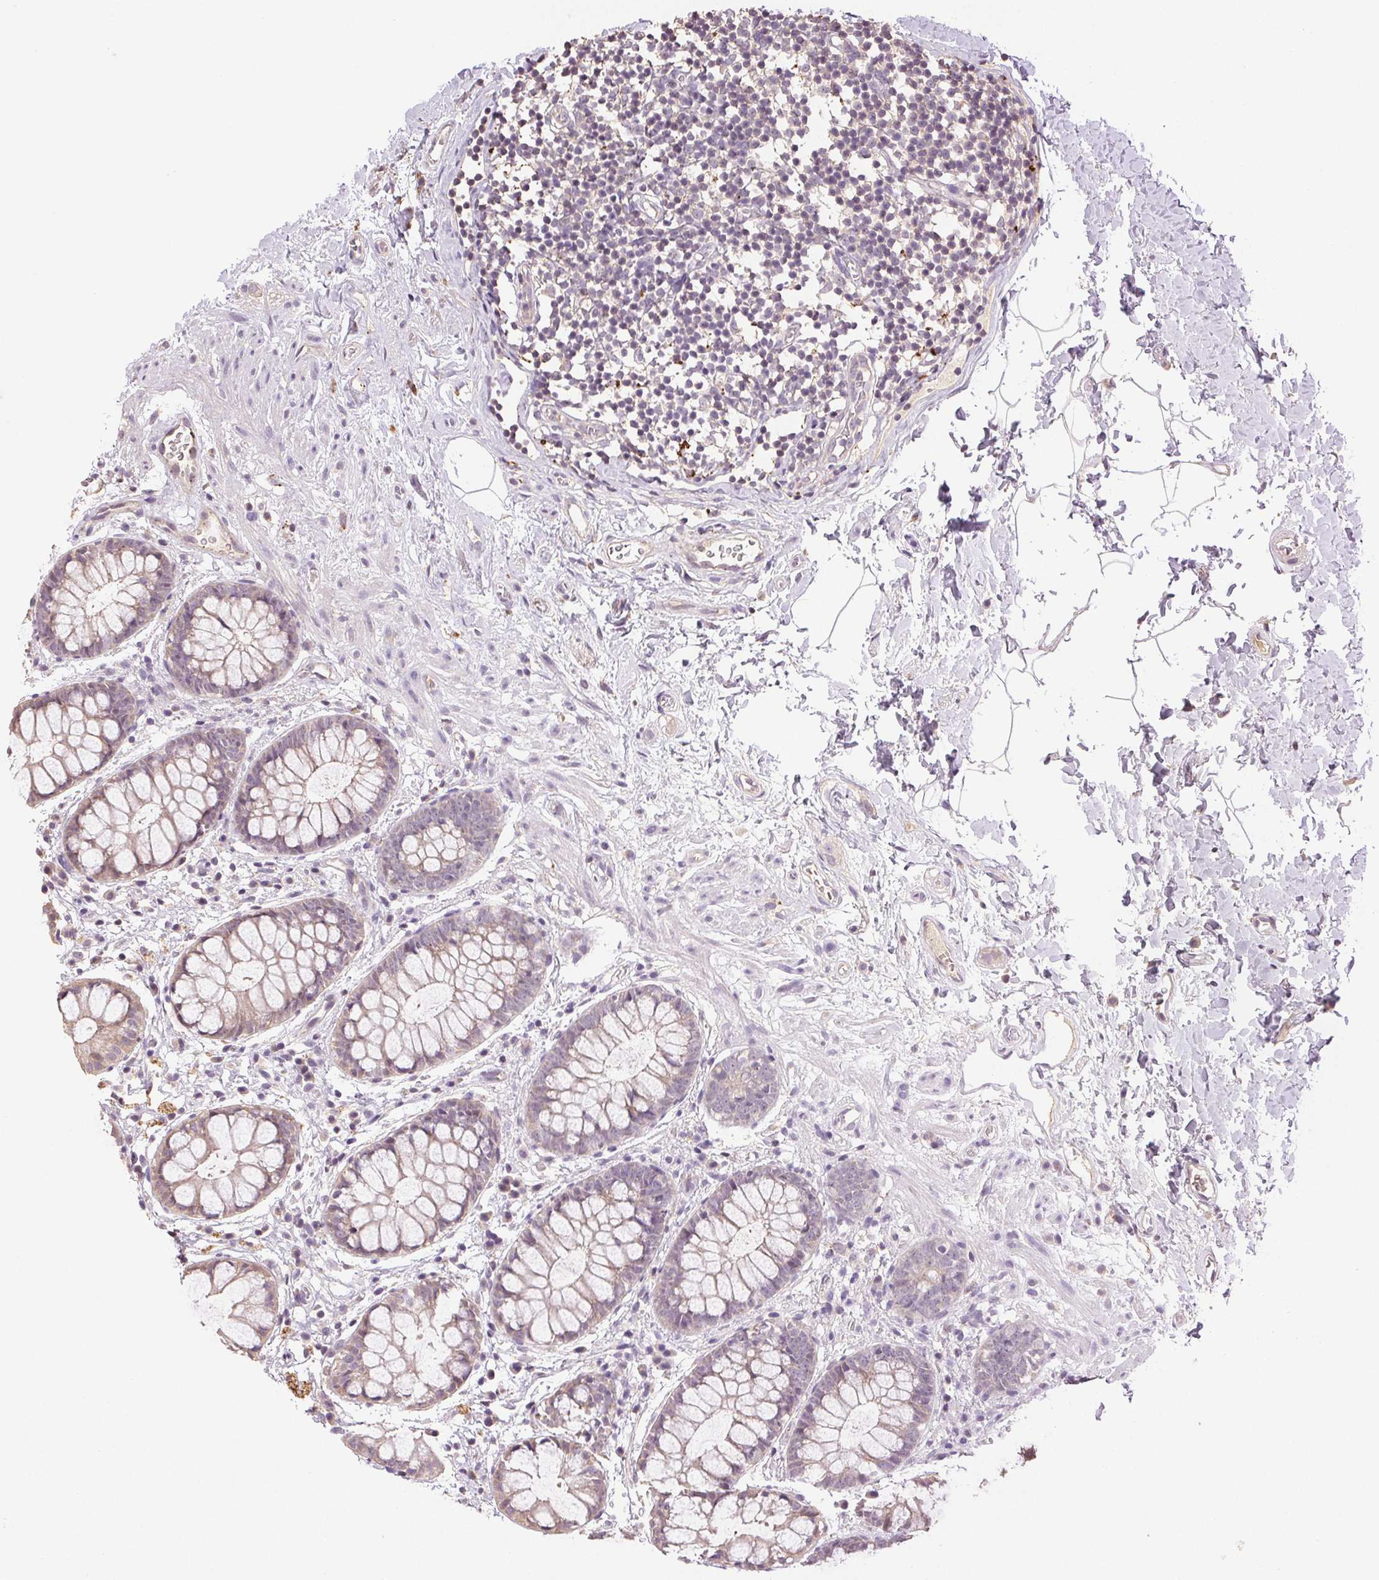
{"staining": {"intensity": "weak", "quantity": "25%-75%", "location": "cytoplasmic/membranous"}, "tissue": "rectum", "cell_type": "Glandular cells", "image_type": "normal", "snomed": [{"axis": "morphology", "description": "Normal tissue, NOS"}, {"axis": "topography", "description": "Rectum"}], "caption": "This histopathology image displays IHC staining of benign human rectum, with low weak cytoplasmic/membranous positivity in about 25%-75% of glandular cells.", "gene": "TMEM253", "patient": {"sex": "female", "age": 62}}